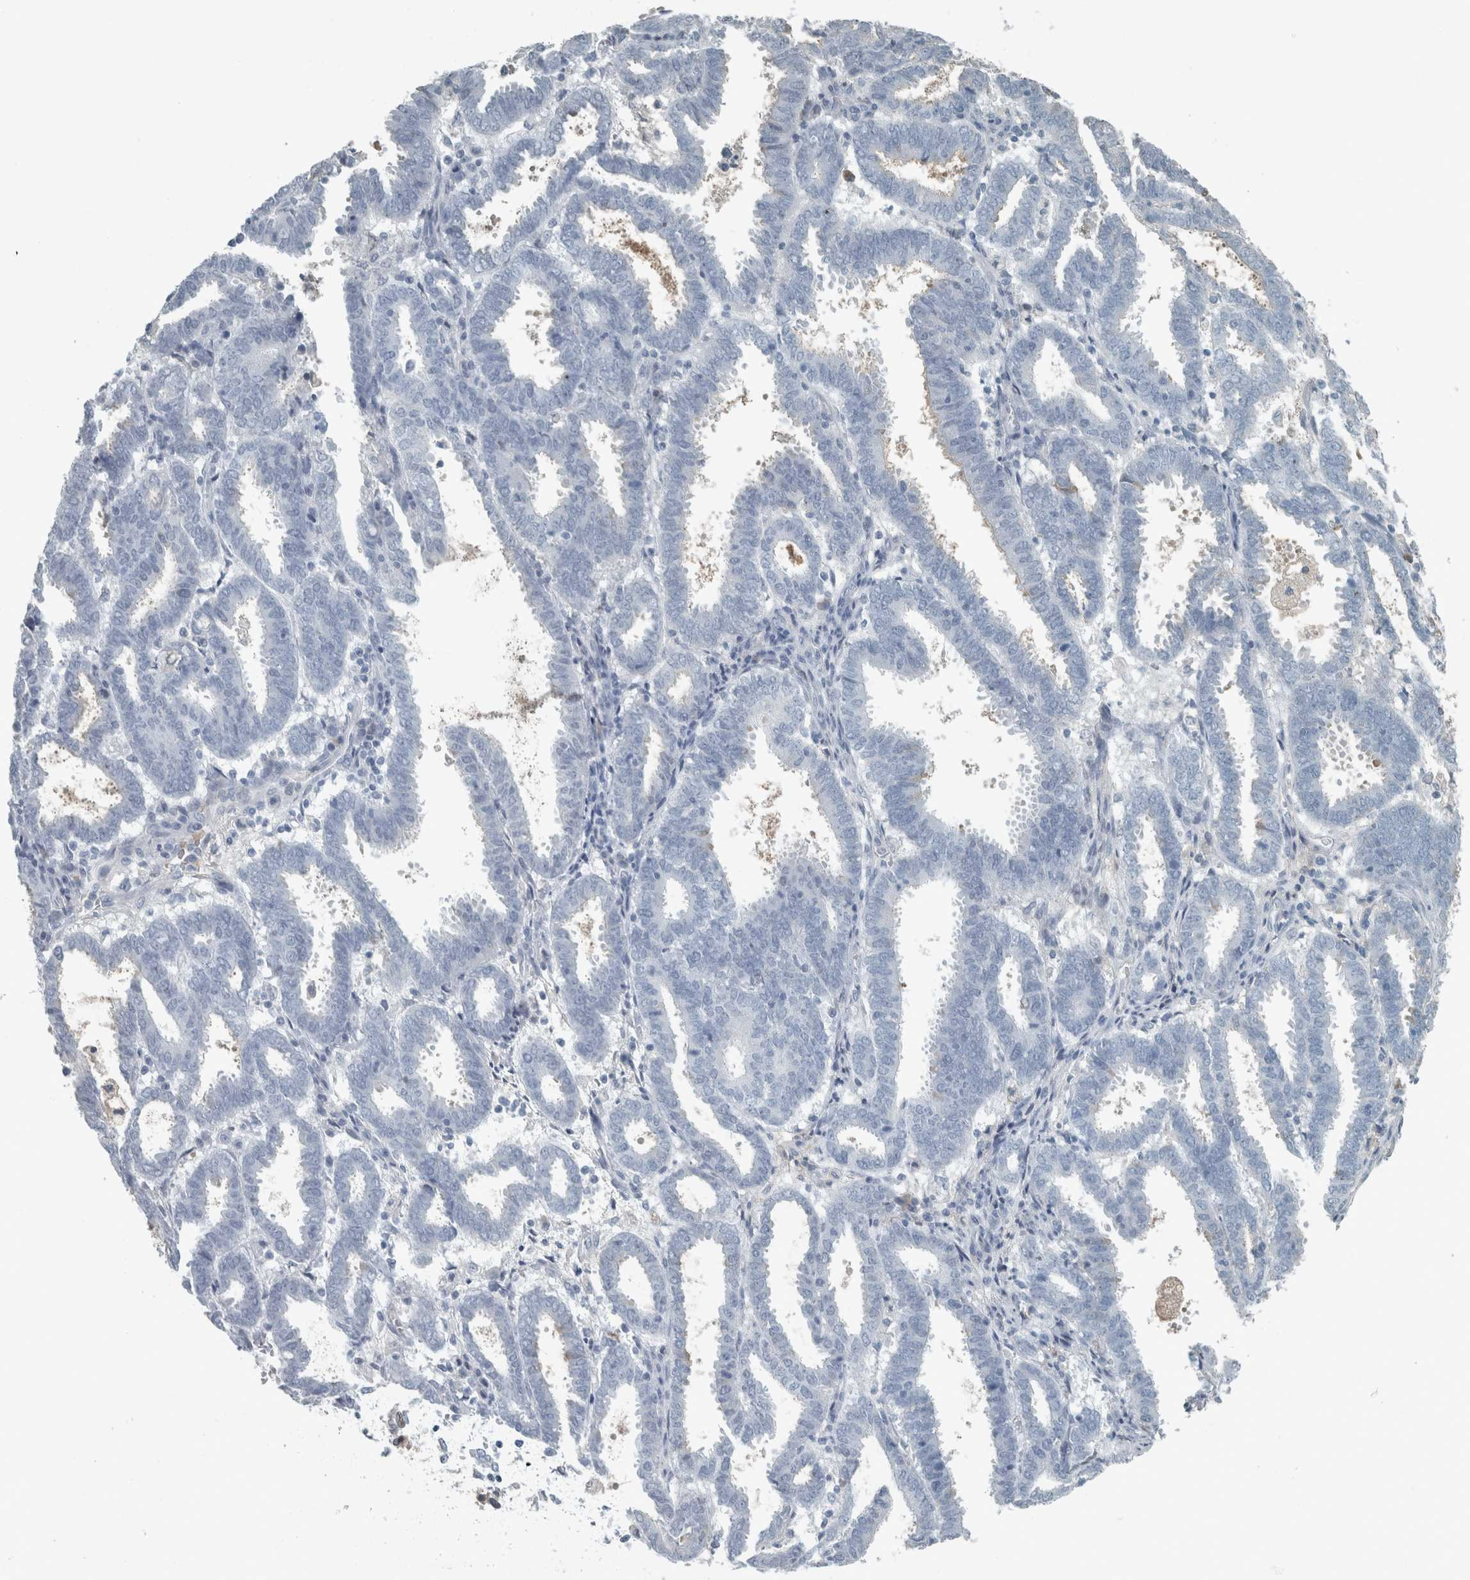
{"staining": {"intensity": "negative", "quantity": "none", "location": "none"}, "tissue": "endometrial cancer", "cell_type": "Tumor cells", "image_type": "cancer", "snomed": [{"axis": "morphology", "description": "Adenocarcinoma, NOS"}, {"axis": "topography", "description": "Uterus"}], "caption": "IHC histopathology image of human endometrial adenocarcinoma stained for a protein (brown), which displays no positivity in tumor cells. (Immunohistochemistry, brightfield microscopy, high magnification).", "gene": "CHL1", "patient": {"sex": "female", "age": 83}}